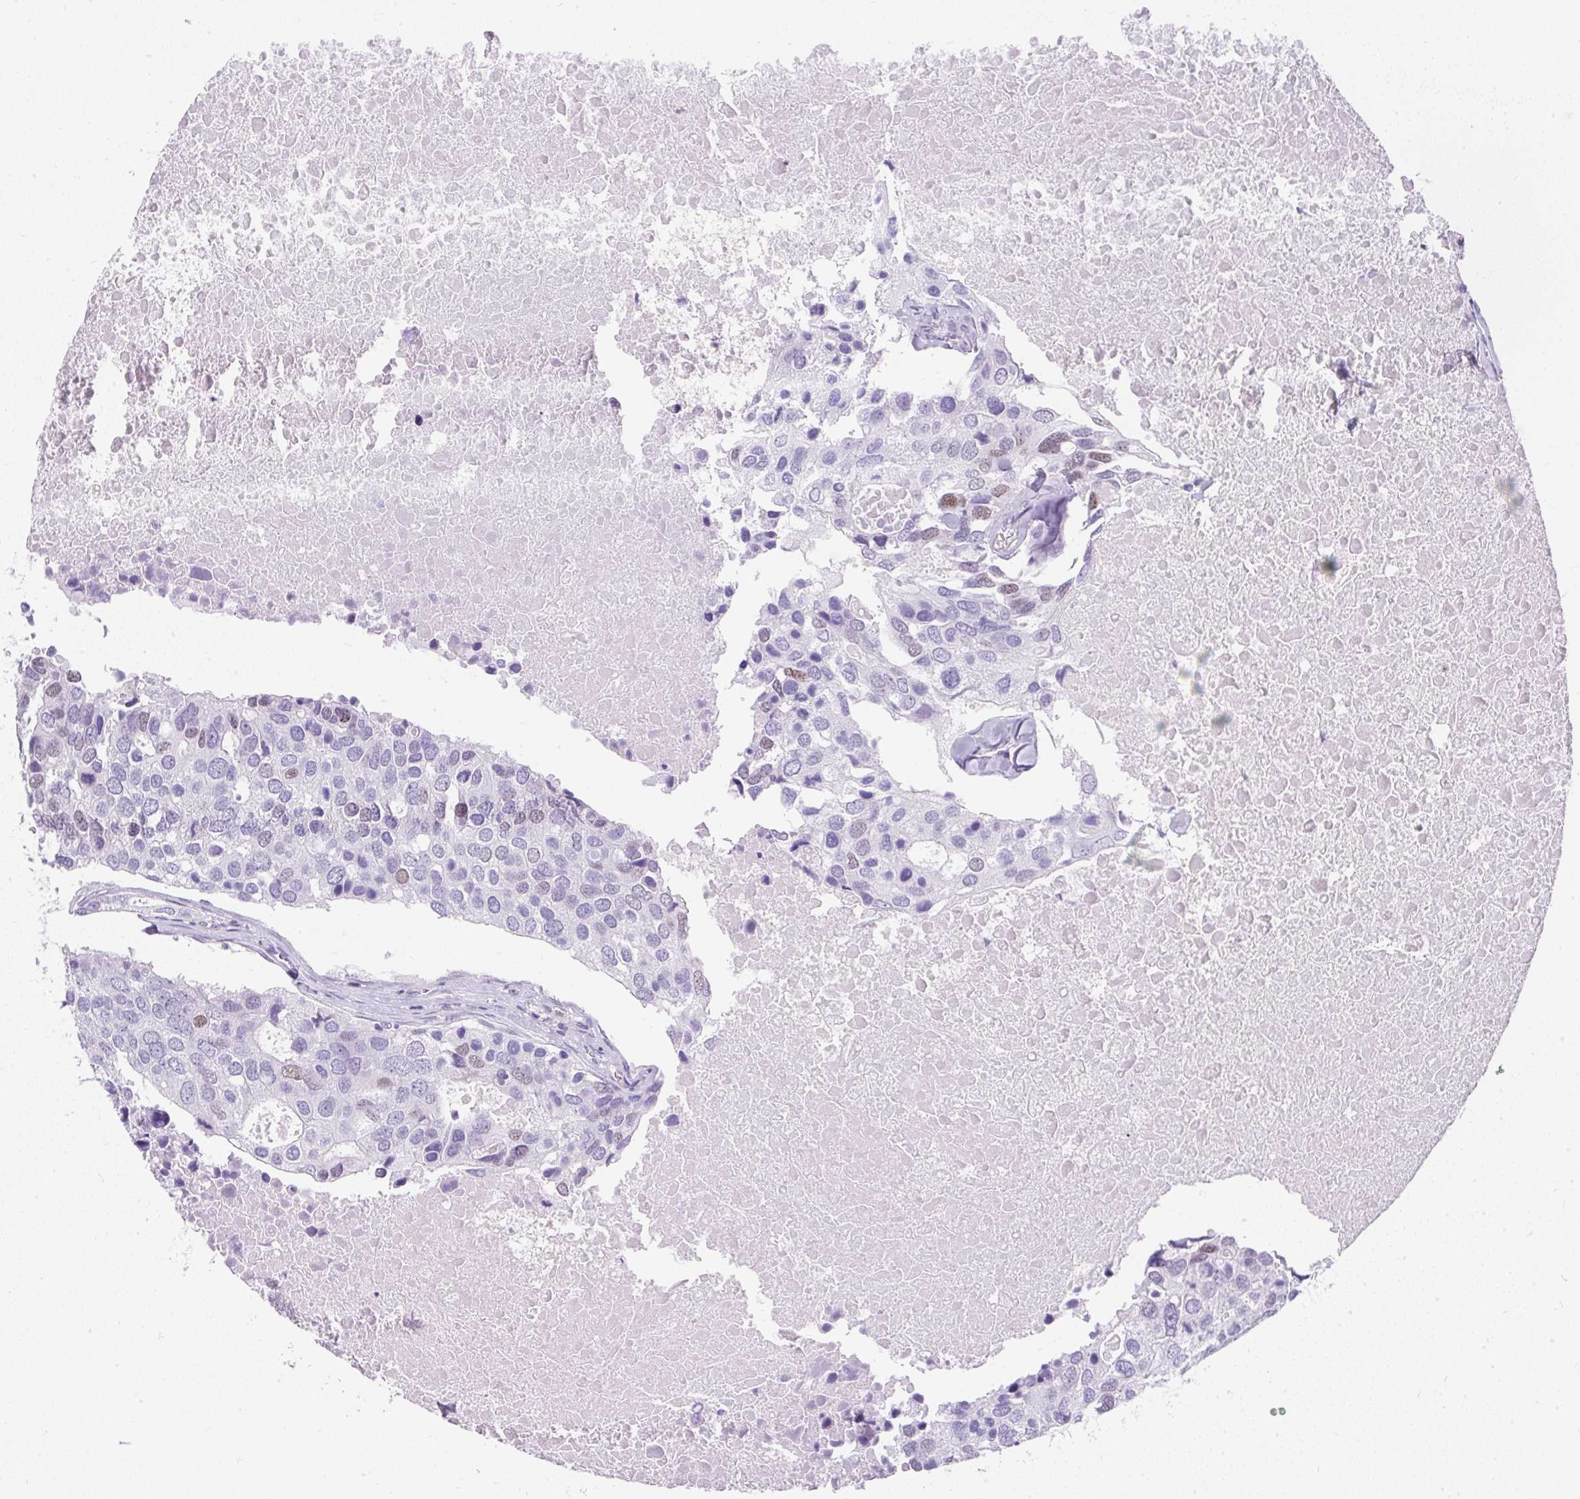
{"staining": {"intensity": "negative", "quantity": "none", "location": "none"}, "tissue": "breast cancer", "cell_type": "Tumor cells", "image_type": "cancer", "snomed": [{"axis": "morphology", "description": "Duct carcinoma"}, {"axis": "topography", "description": "Breast"}], "caption": "This is a image of immunohistochemistry staining of intraductal carcinoma (breast), which shows no expression in tumor cells.", "gene": "PLCXD2", "patient": {"sex": "female", "age": 83}}